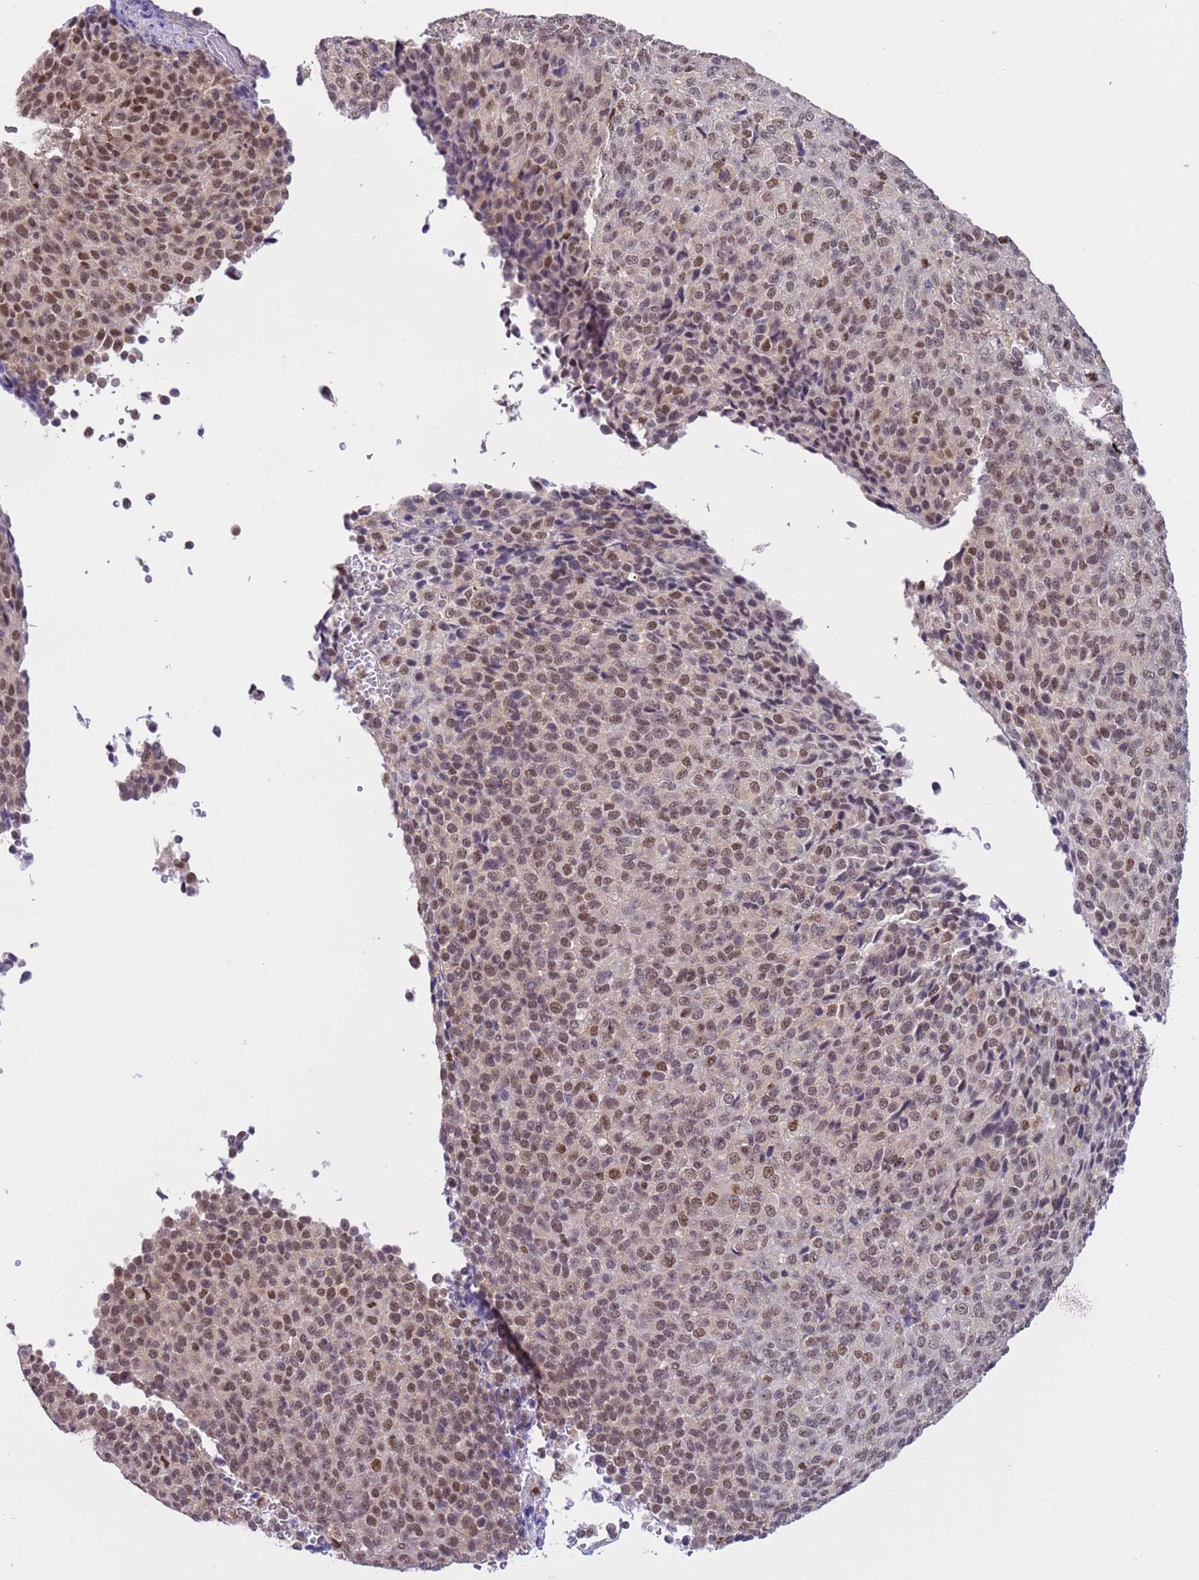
{"staining": {"intensity": "moderate", "quantity": ">75%", "location": "nuclear"}, "tissue": "melanoma", "cell_type": "Tumor cells", "image_type": "cancer", "snomed": [{"axis": "morphology", "description": "Malignant melanoma, Metastatic site"}, {"axis": "topography", "description": "Brain"}], "caption": "Approximately >75% of tumor cells in melanoma demonstrate moderate nuclear protein positivity as visualized by brown immunohistochemical staining.", "gene": "PRPF6", "patient": {"sex": "female", "age": 56}}